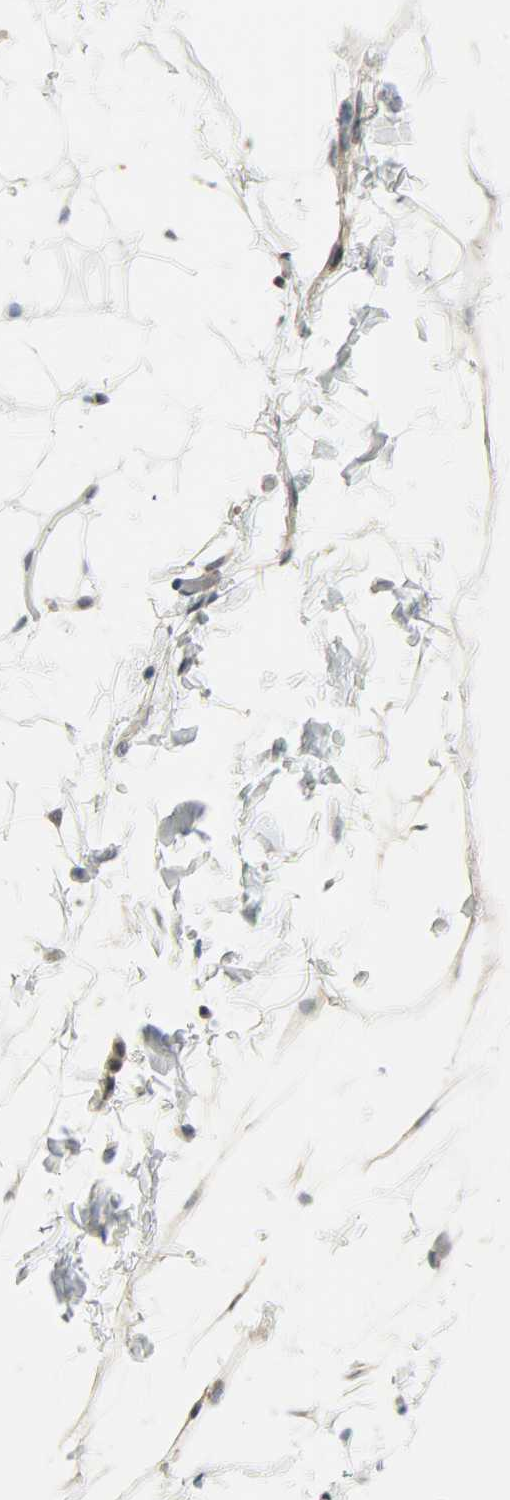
{"staining": {"intensity": "negative", "quantity": "none", "location": "none"}, "tissue": "adipose tissue", "cell_type": "Adipocytes", "image_type": "normal", "snomed": [{"axis": "morphology", "description": "Normal tissue, NOS"}, {"axis": "topography", "description": "Soft tissue"}], "caption": "Immunohistochemistry image of unremarkable adipose tissue stained for a protein (brown), which demonstrates no expression in adipocytes.", "gene": "FKBP1A", "patient": {"sex": "male", "age": 26}}